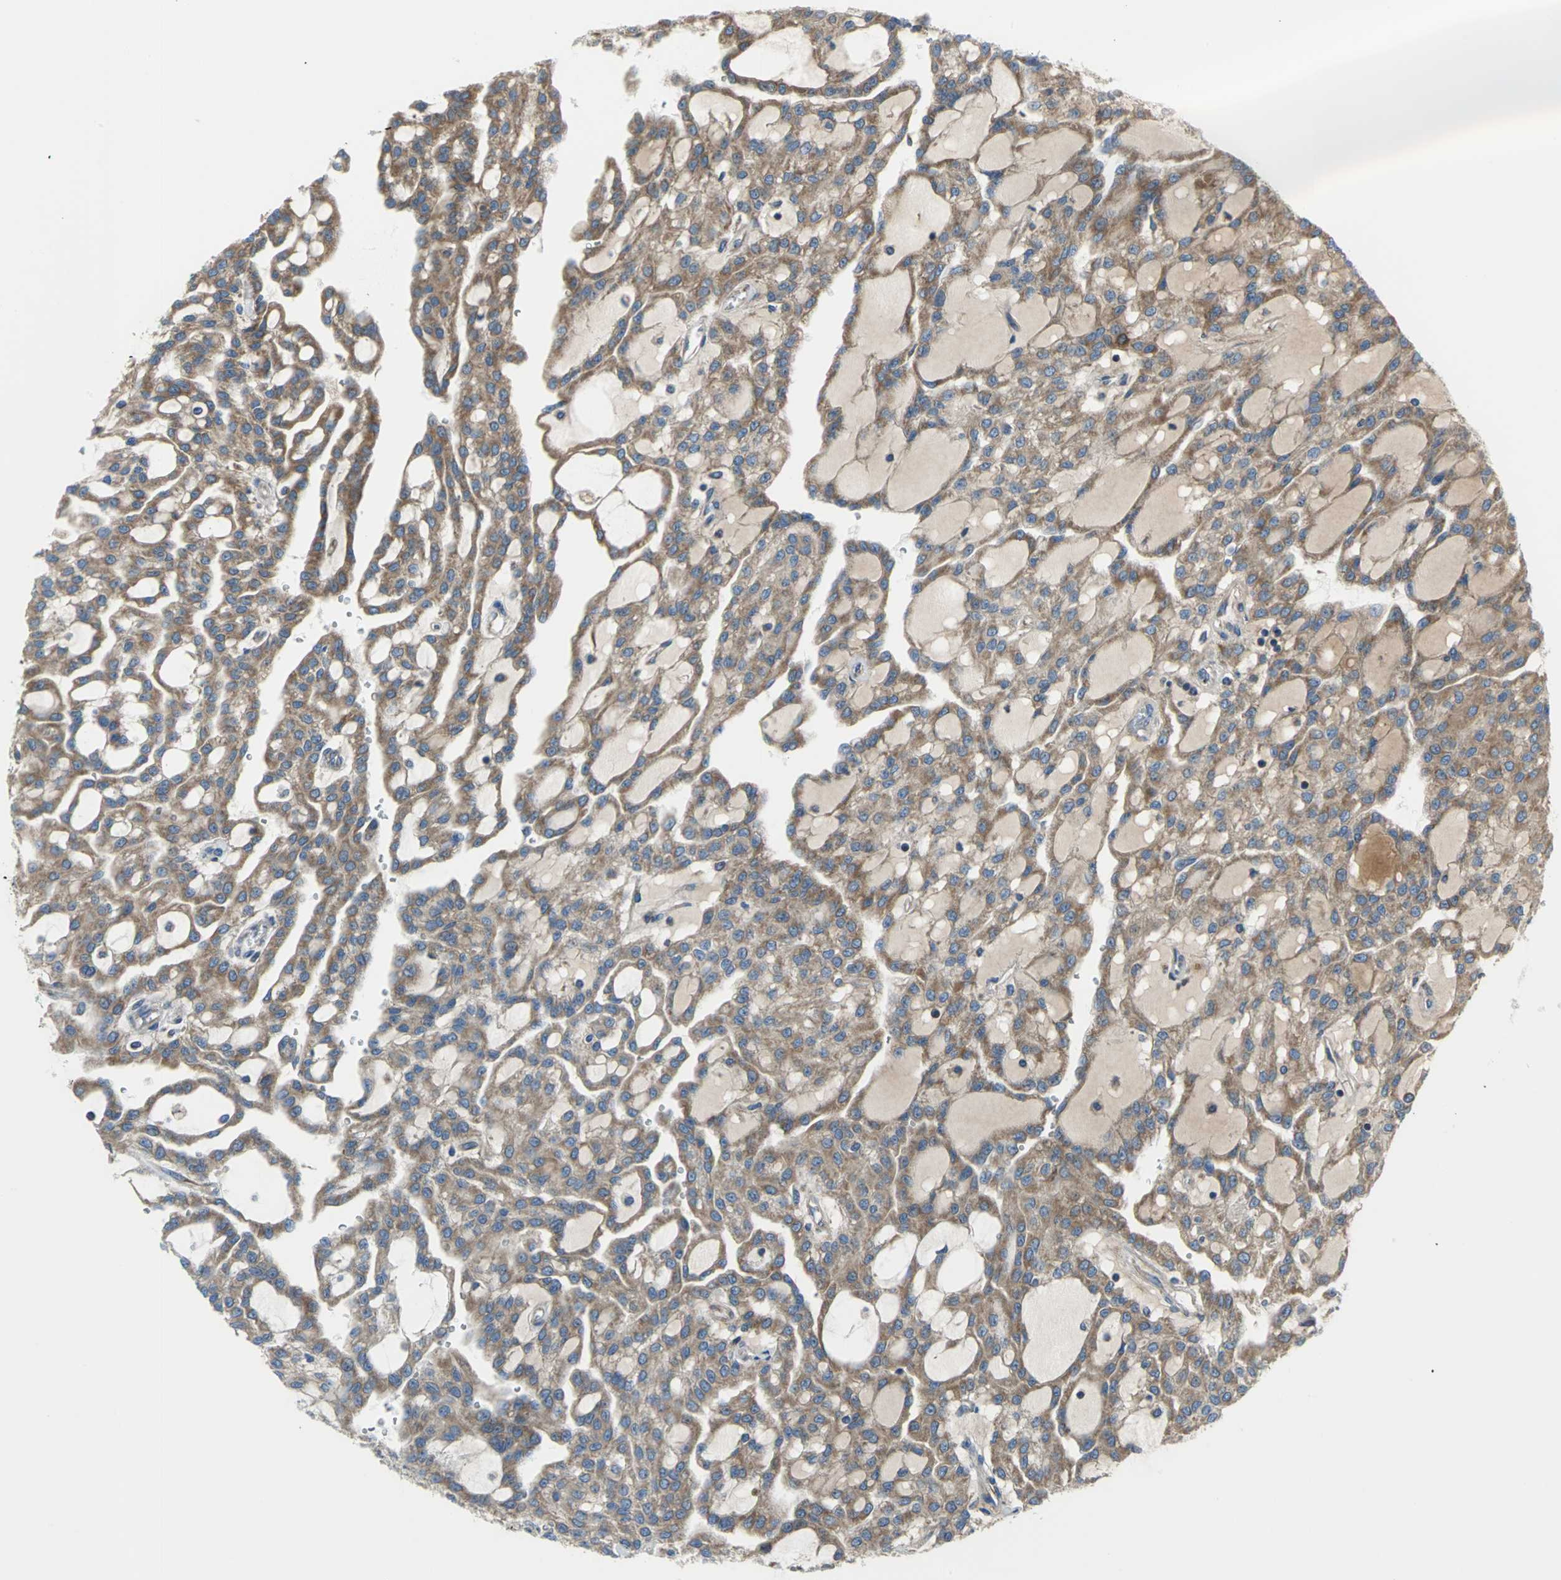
{"staining": {"intensity": "strong", "quantity": ">75%", "location": "cytoplasmic/membranous"}, "tissue": "renal cancer", "cell_type": "Tumor cells", "image_type": "cancer", "snomed": [{"axis": "morphology", "description": "Adenocarcinoma, NOS"}, {"axis": "topography", "description": "Kidney"}], "caption": "High-magnification brightfield microscopy of renal adenocarcinoma stained with DAB (brown) and counterstained with hematoxylin (blue). tumor cells exhibit strong cytoplasmic/membranous staining is identified in approximately>75% of cells. (brown staining indicates protein expression, while blue staining denotes nuclei).", "gene": "TULP4", "patient": {"sex": "male", "age": 63}}